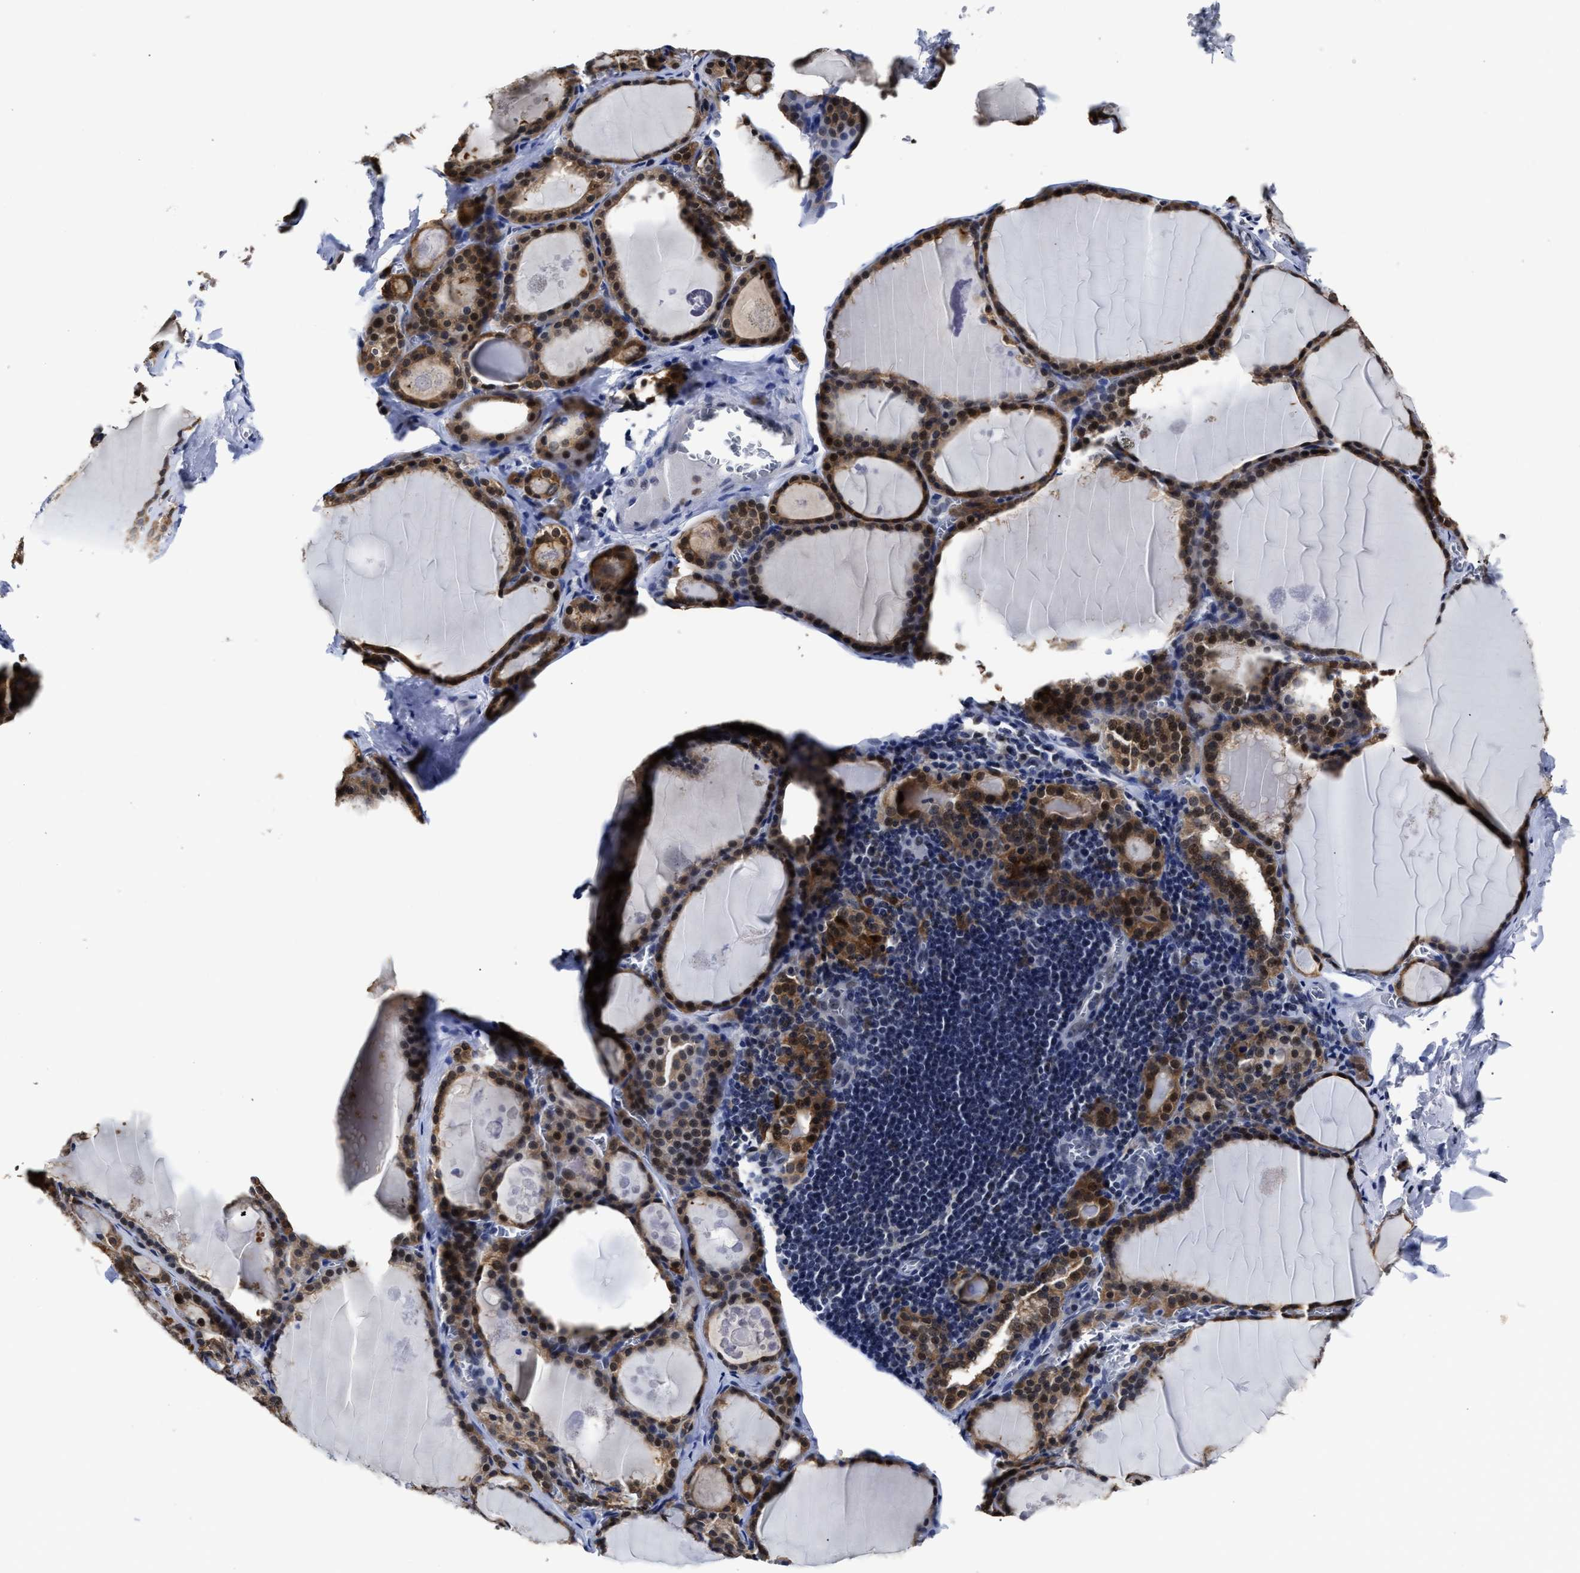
{"staining": {"intensity": "moderate", "quantity": ">75%", "location": "cytoplasmic/membranous,nuclear"}, "tissue": "thyroid gland", "cell_type": "Glandular cells", "image_type": "normal", "snomed": [{"axis": "morphology", "description": "Normal tissue, NOS"}, {"axis": "topography", "description": "Thyroid gland"}], "caption": "The histopathology image demonstrates staining of benign thyroid gland, revealing moderate cytoplasmic/membranous,nuclear protein positivity (brown color) within glandular cells. The staining was performed using DAB (3,3'-diaminobenzidine) to visualize the protein expression in brown, while the nuclei were stained in blue with hematoxylin (Magnification: 20x).", "gene": "PRPF4B", "patient": {"sex": "male", "age": 56}}